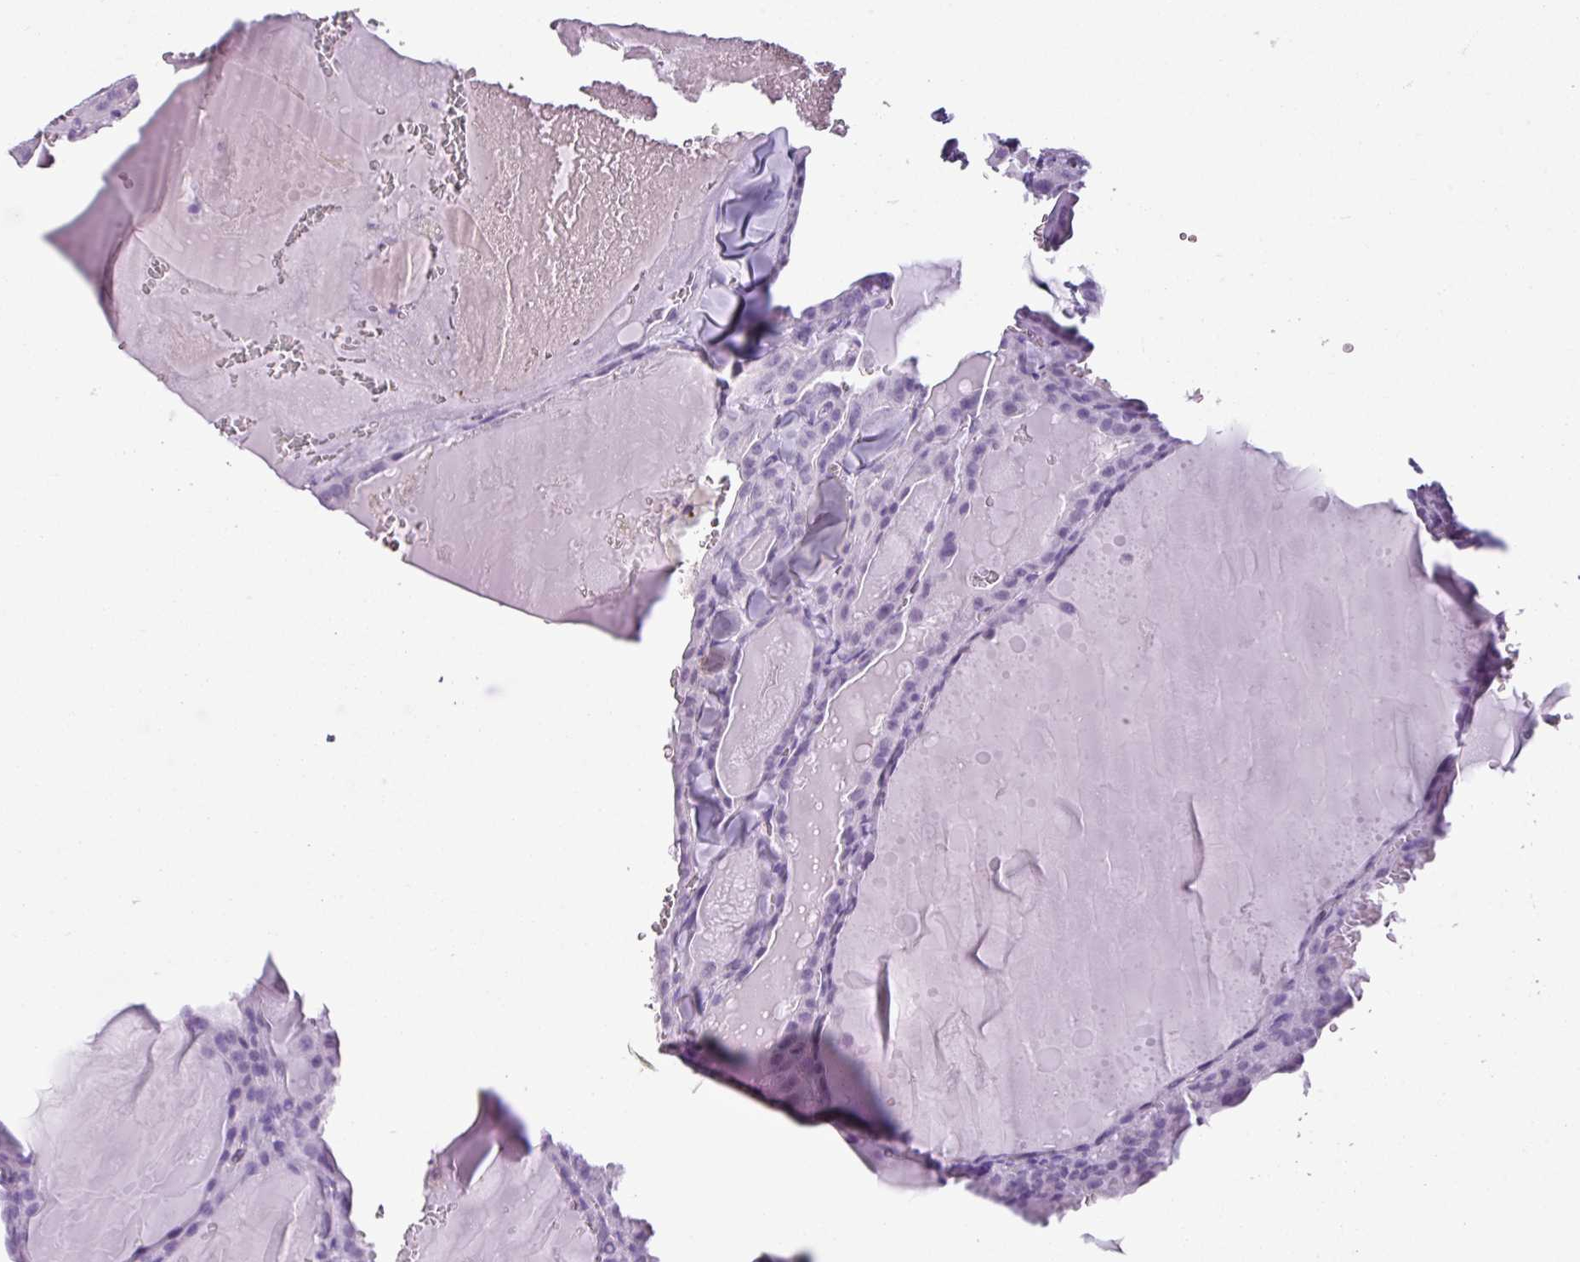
{"staining": {"intensity": "negative", "quantity": "none", "location": "none"}, "tissue": "thyroid cancer", "cell_type": "Tumor cells", "image_type": "cancer", "snomed": [{"axis": "morphology", "description": "Papillary adenocarcinoma, NOS"}, {"axis": "topography", "description": "Thyroid gland"}], "caption": "Thyroid cancer was stained to show a protein in brown. There is no significant staining in tumor cells.", "gene": "SCT", "patient": {"sex": "male", "age": 52}}